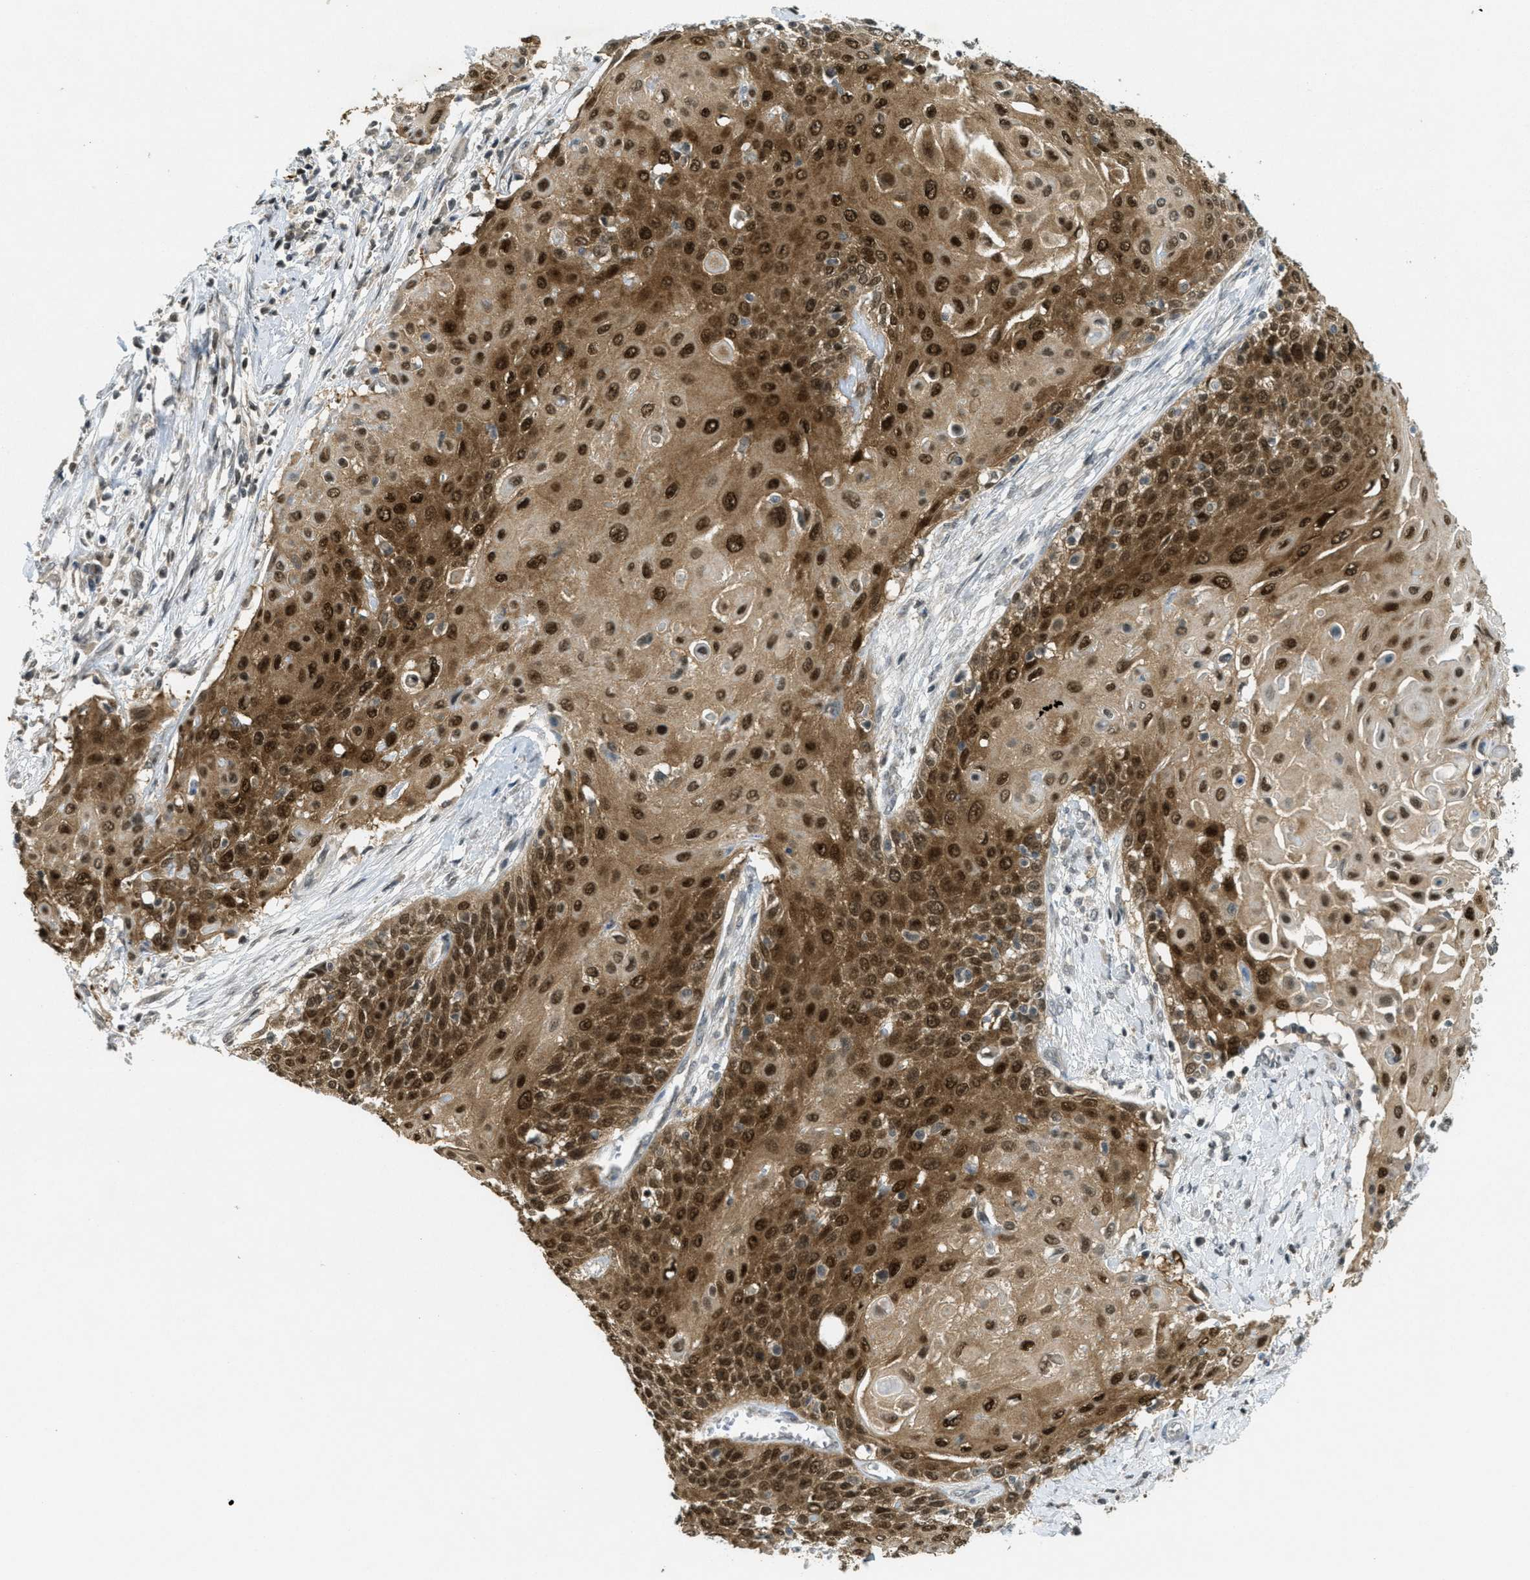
{"staining": {"intensity": "strong", "quantity": ">75%", "location": "cytoplasmic/membranous,nuclear"}, "tissue": "cervical cancer", "cell_type": "Tumor cells", "image_type": "cancer", "snomed": [{"axis": "morphology", "description": "Squamous cell carcinoma, NOS"}, {"axis": "topography", "description": "Cervix"}], "caption": "DAB immunohistochemical staining of cervical cancer exhibits strong cytoplasmic/membranous and nuclear protein staining in approximately >75% of tumor cells.", "gene": "DNAJB1", "patient": {"sex": "female", "age": 39}}